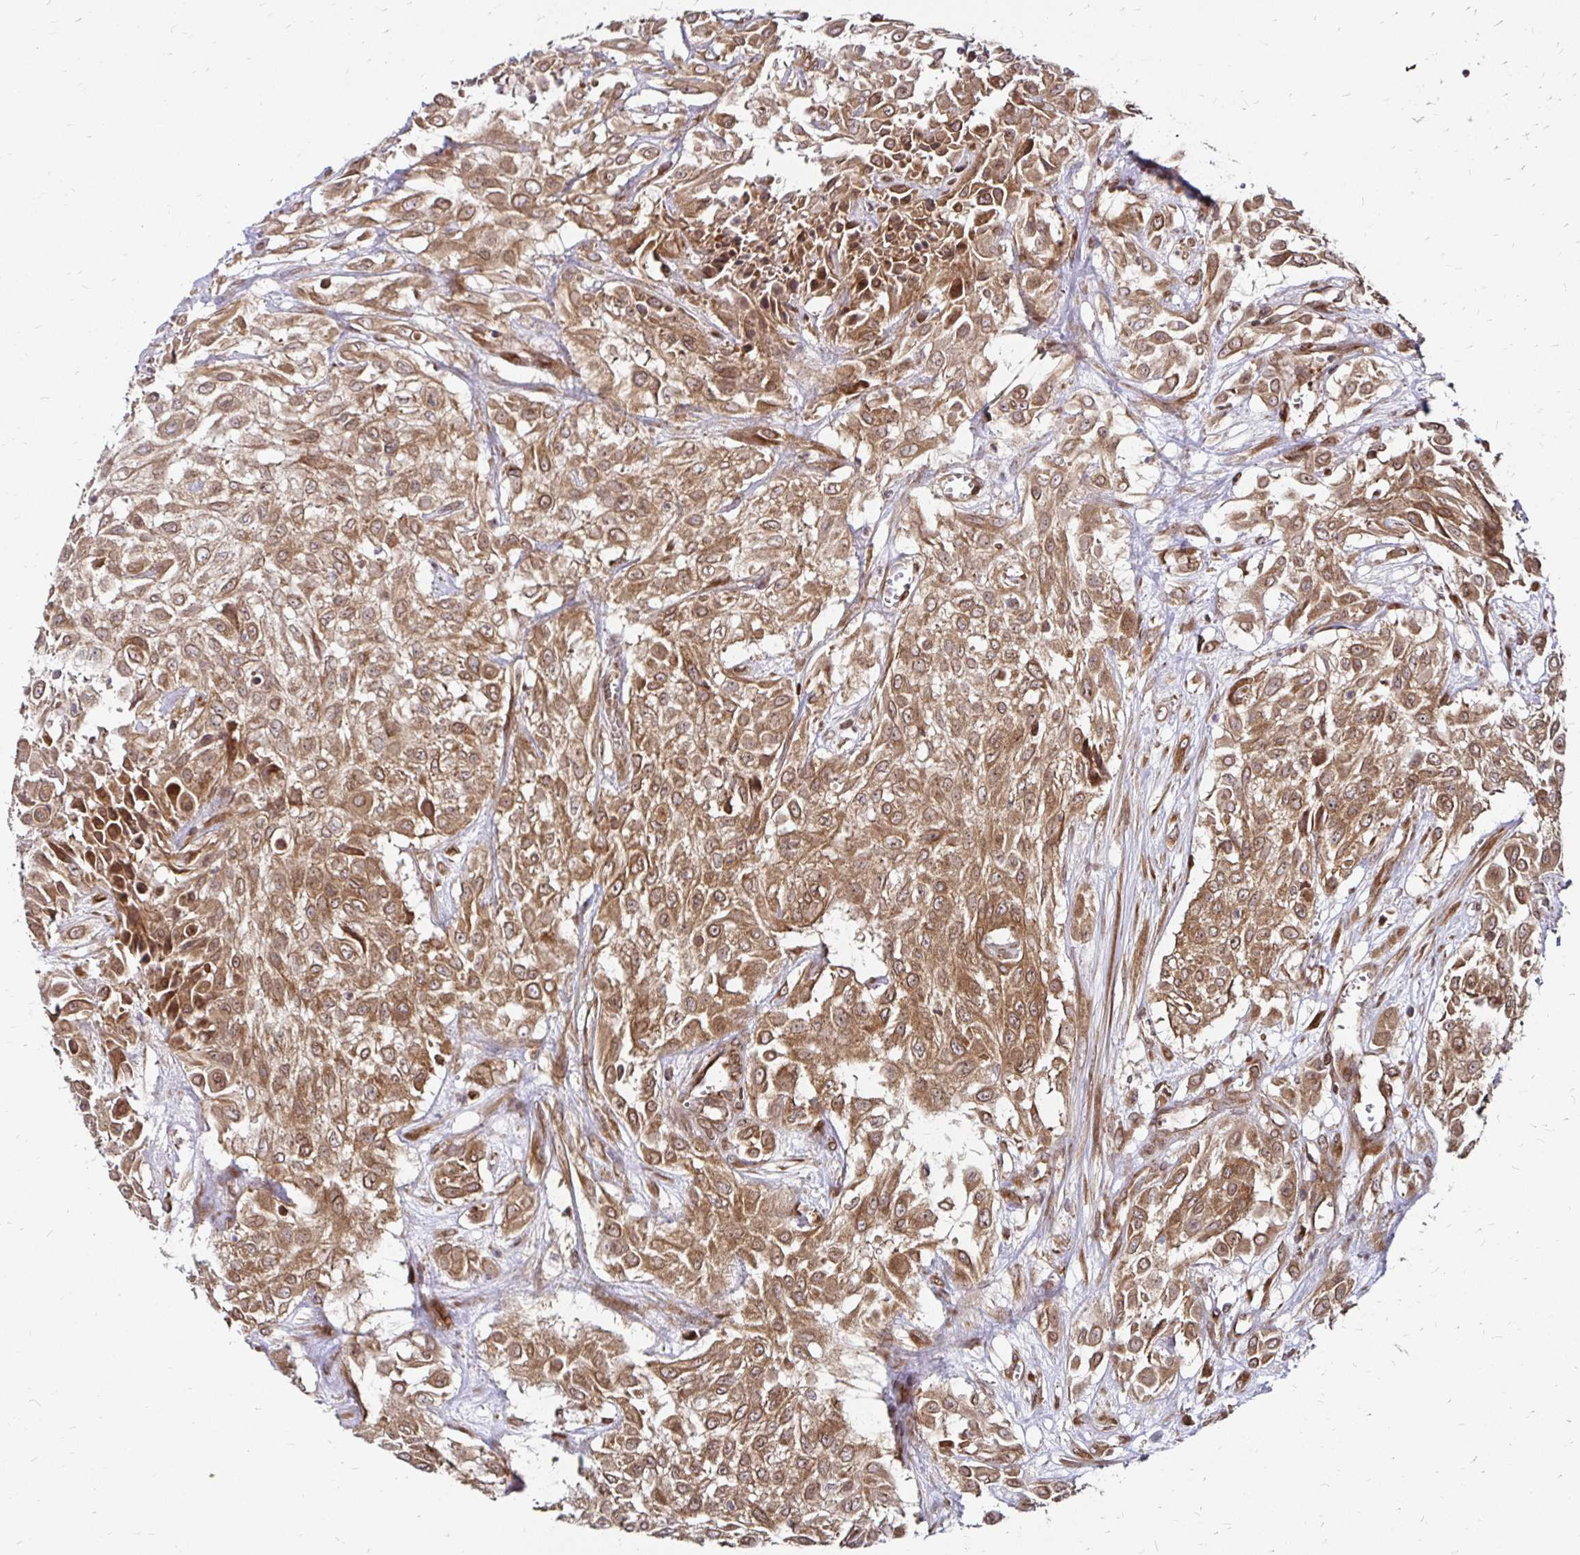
{"staining": {"intensity": "moderate", "quantity": ">75%", "location": "cytoplasmic/membranous"}, "tissue": "urothelial cancer", "cell_type": "Tumor cells", "image_type": "cancer", "snomed": [{"axis": "morphology", "description": "Urothelial carcinoma, High grade"}, {"axis": "topography", "description": "Urinary bladder"}], "caption": "DAB immunohistochemical staining of urothelial cancer demonstrates moderate cytoplasmic/membranous protein staining in about >75% of tumor cells.", "gene": "ZW10", "patient": {"sex": "male", "age": 57}}